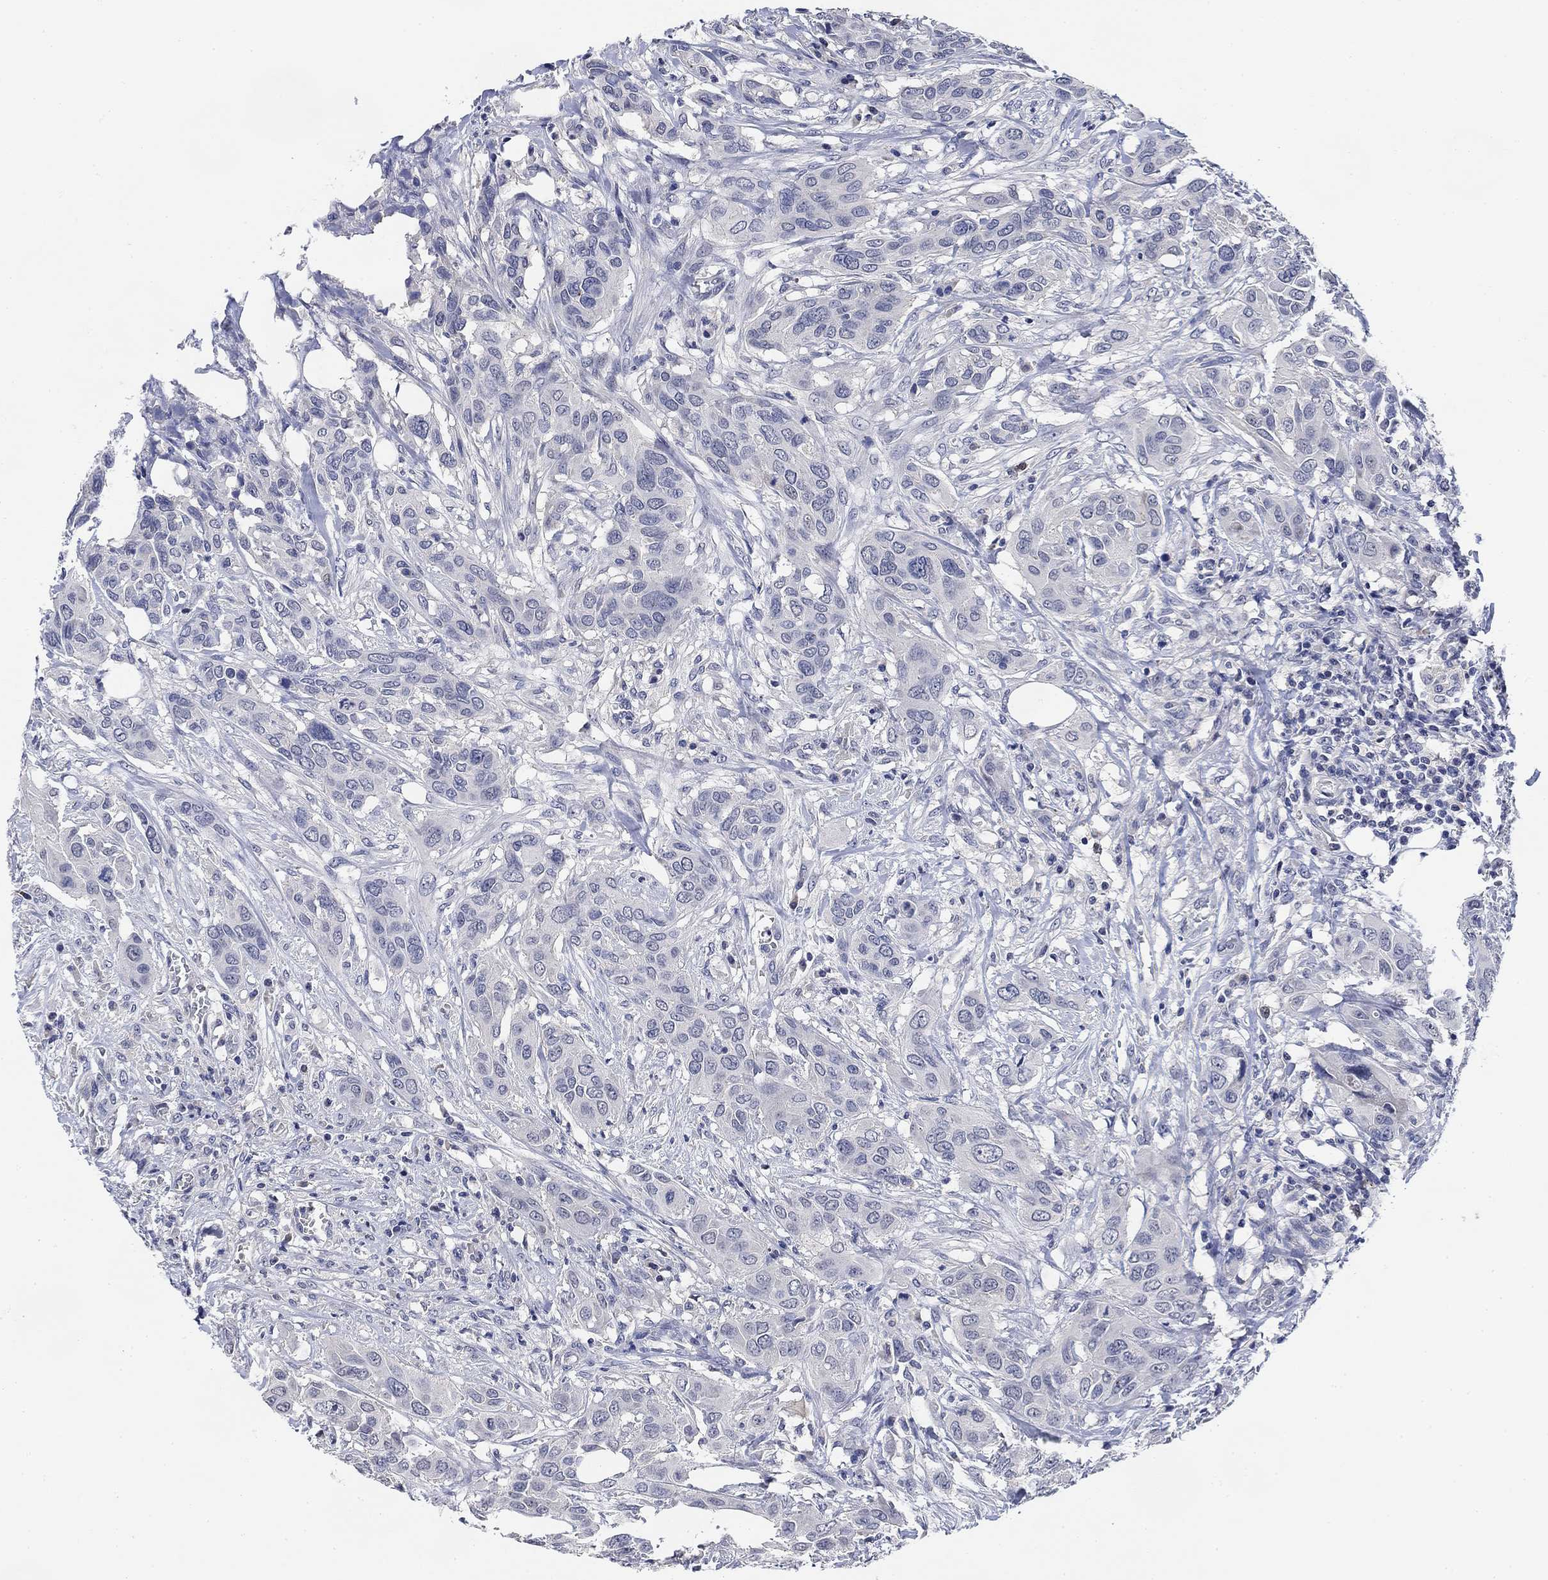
{"staining": {"intensity": "negative", "quantity": "none", "location": "none"}, "tissue": "urothelial cancer", "cell_type": "Tumor cells", "image_type": "cancer", "snomed": [{"axis": "morphology", "description": "Urothelial carcinoma, NOS"}, {"axis": "morphology", "description": "Urothelial carcinoma, High grade"}, {"axis": "topography", "description": "Urinary bladder"}], "caption": "Immunohistochemical staining of human transitional cell carcinoma exhibits no significant positivity in tumor cells.", "gene": "DAZL", "patient": {"sex": "male", "age": 63}}